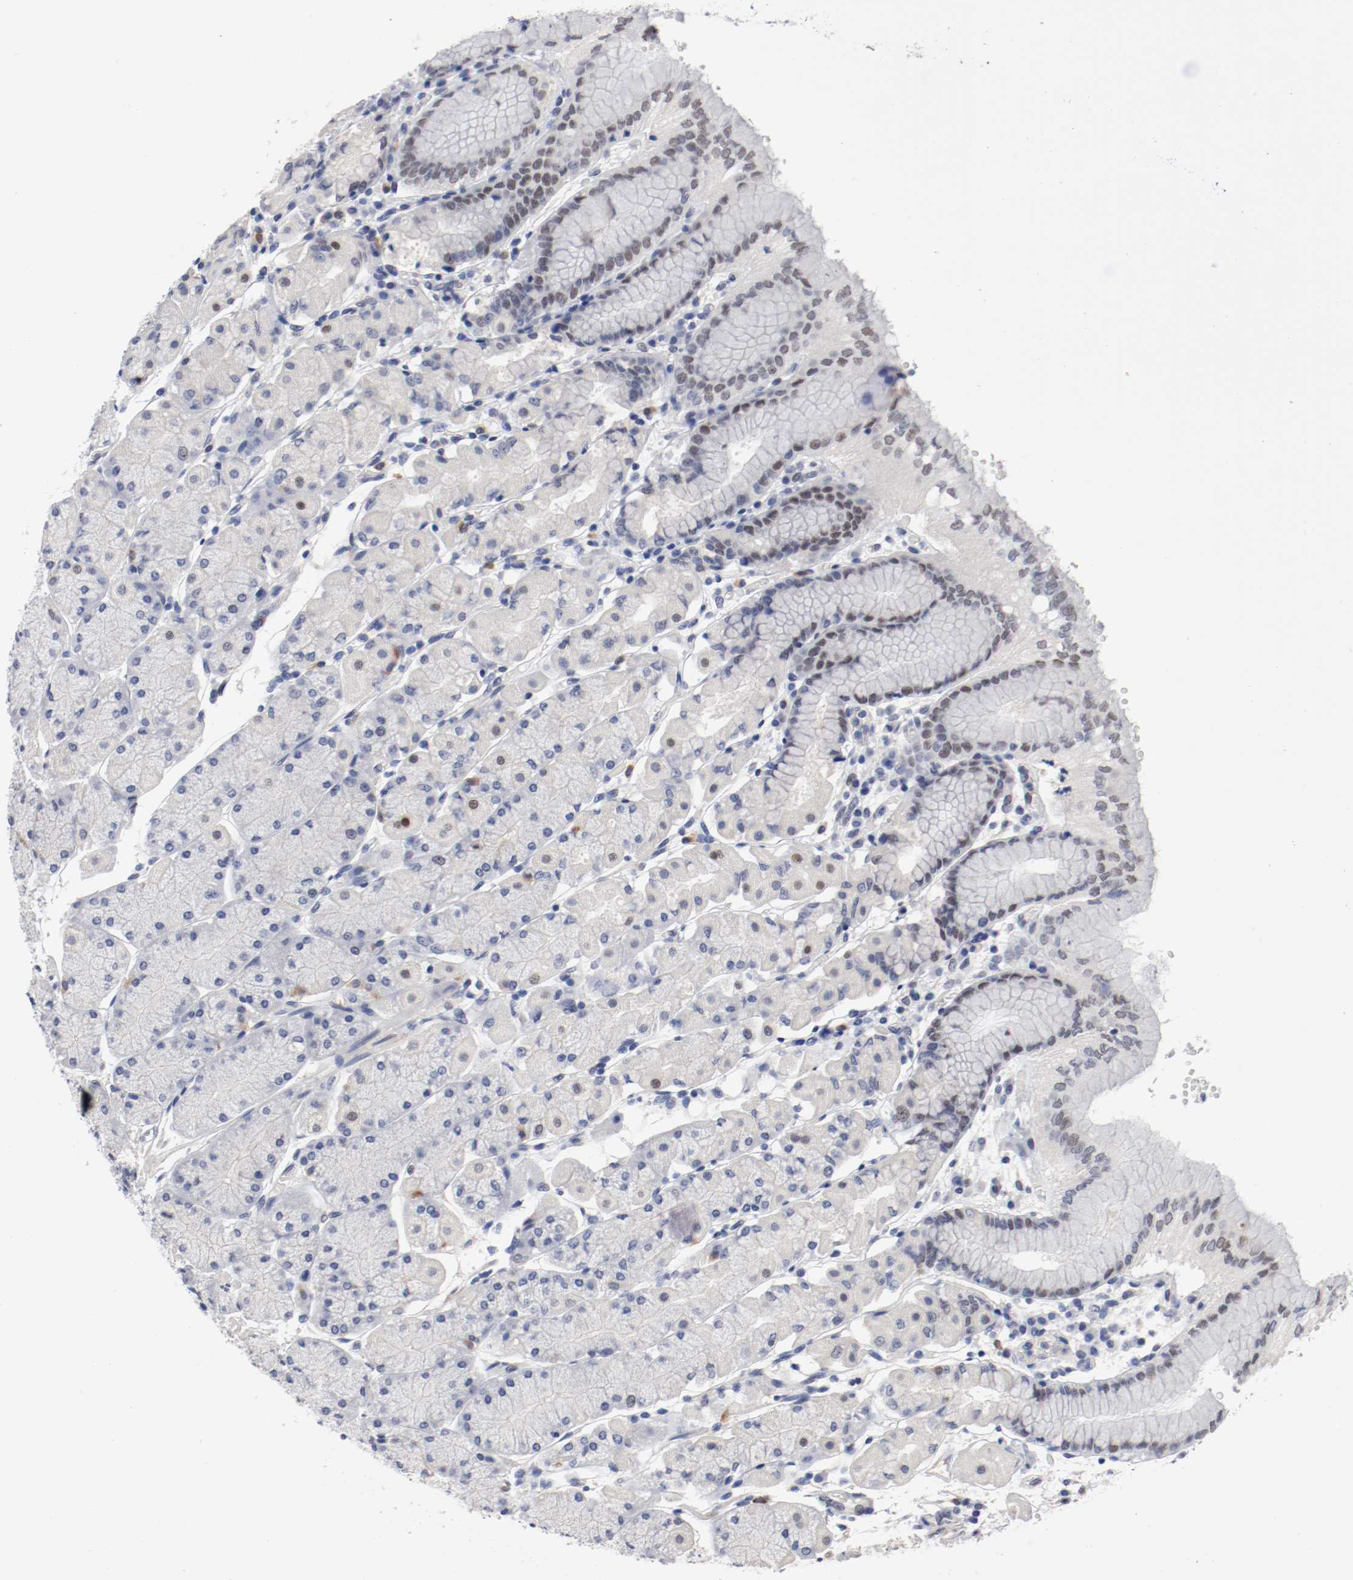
{"staining": {"intensity": "weak", "quantity": "<25%", "location": "nuclear"}, "tissue": "stomach", "cell_type": "Glandular cells", "image_type": "normal", "snomed": [{"axis": "morphology", "description": "Normal tissue, NOS"}, {"axis": "topography", "description": "Stomach, upper"}, {"axis": "topography", "description": "Stomach"}], "caption": "A histopathology image of human stomach is negative for staining in glandular cells. (DAB immunohistochemistry (IHC), high magnification).", "gene": "ANKLE2", "patient": {"sex": "male", "age": 76}}